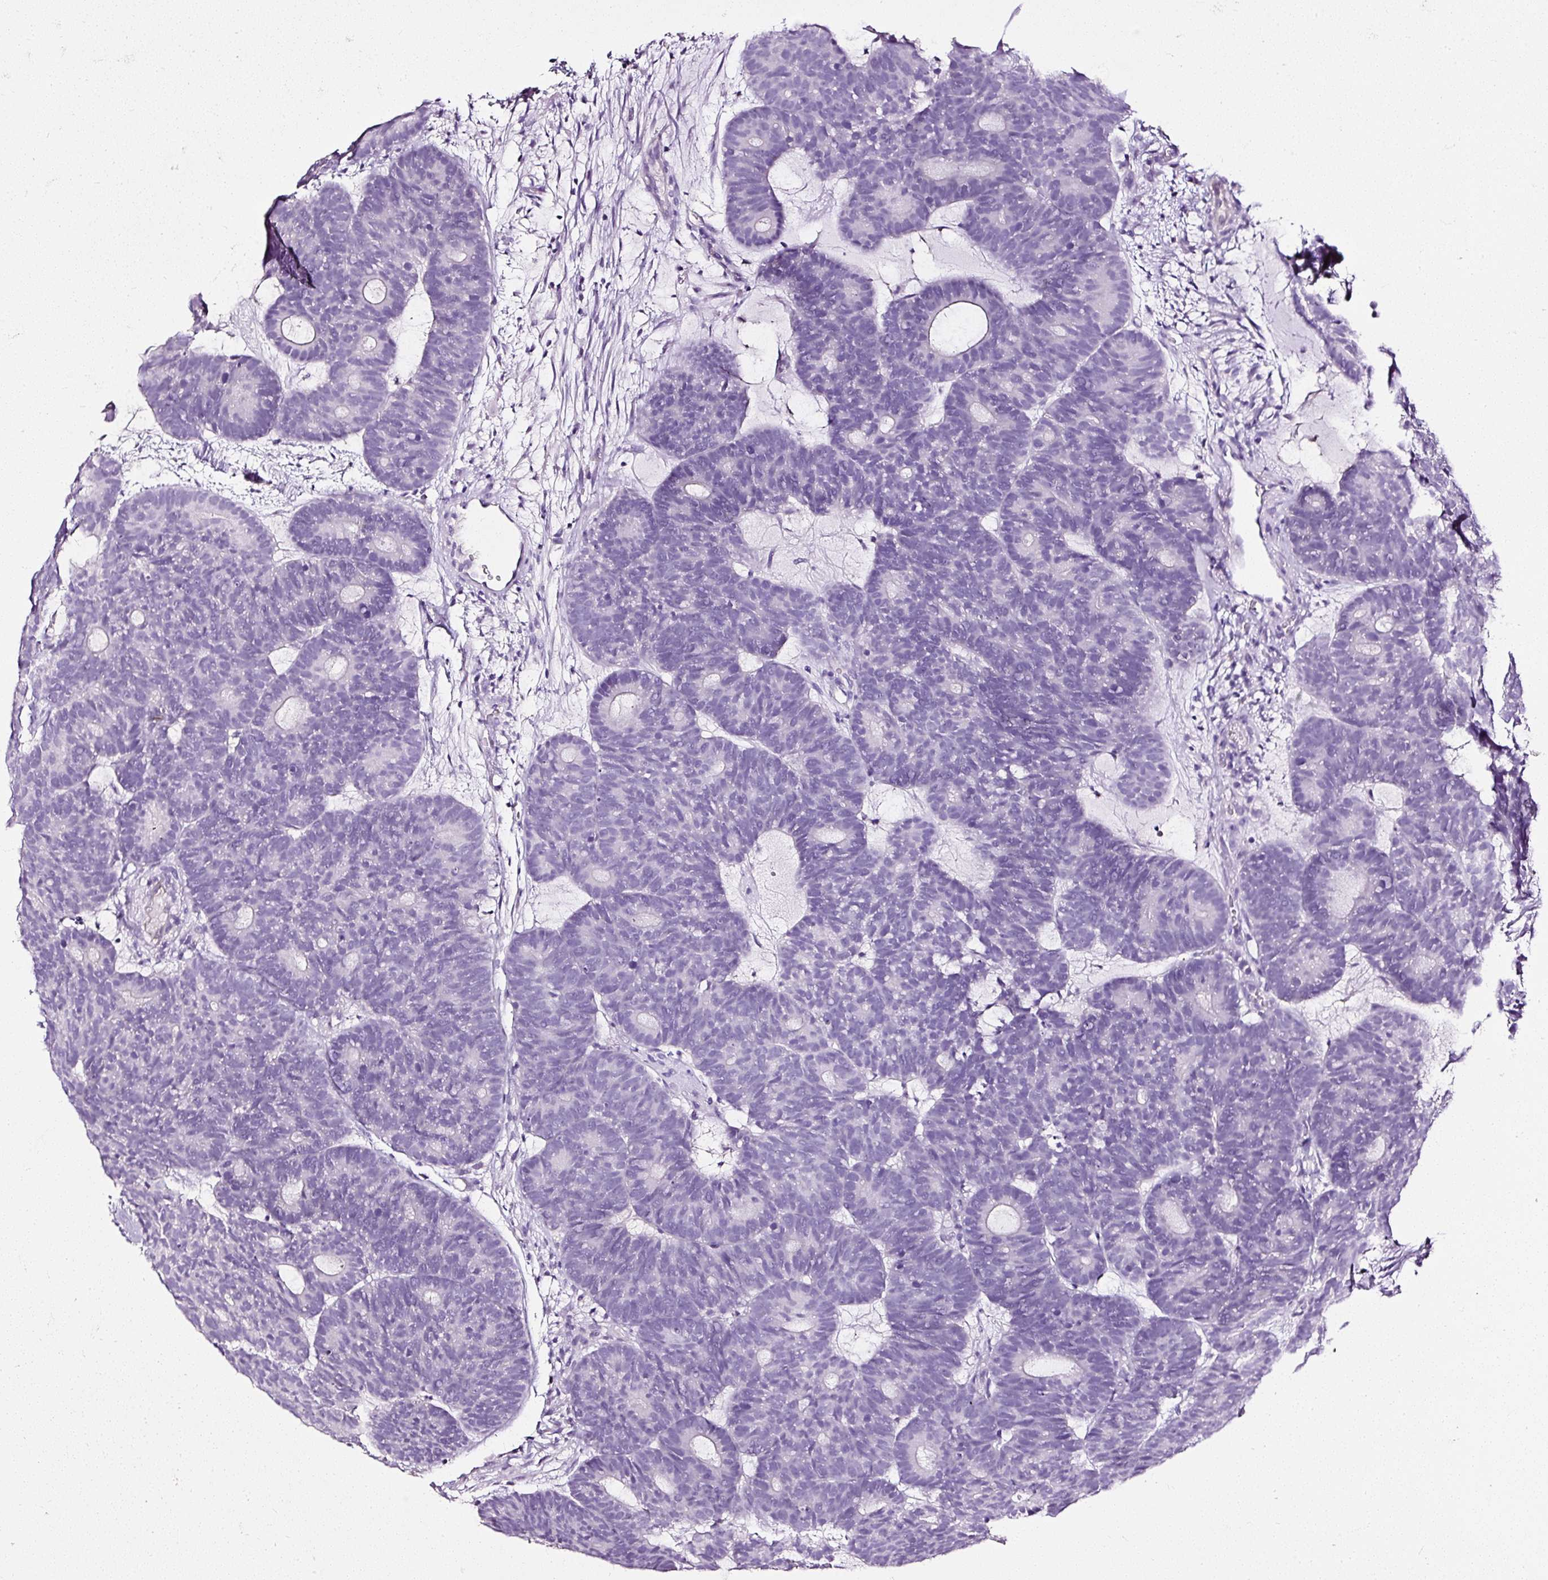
{"staining": {"intensity": "negative", "quantity": "none", "location": "none"}, "tissue": "head and neck cancer", "cell_type": "Tumor cells", "image_type": "cancer", "snomed": [{"axis": "morphology", "description": "Adenocarcinoma, NOS"}, {"axis": "topography", "description": "Head-Neck"}], "caption": "This photomicrograph is of head and neck cancer stained with immunohistochemistry (IHC) to label a protein in brown with the nuclei are counter-stained blue. There is no staining in tumor cells.", "gene": "ATP2A1", "patient": {"sex": "female", "age": 81}}